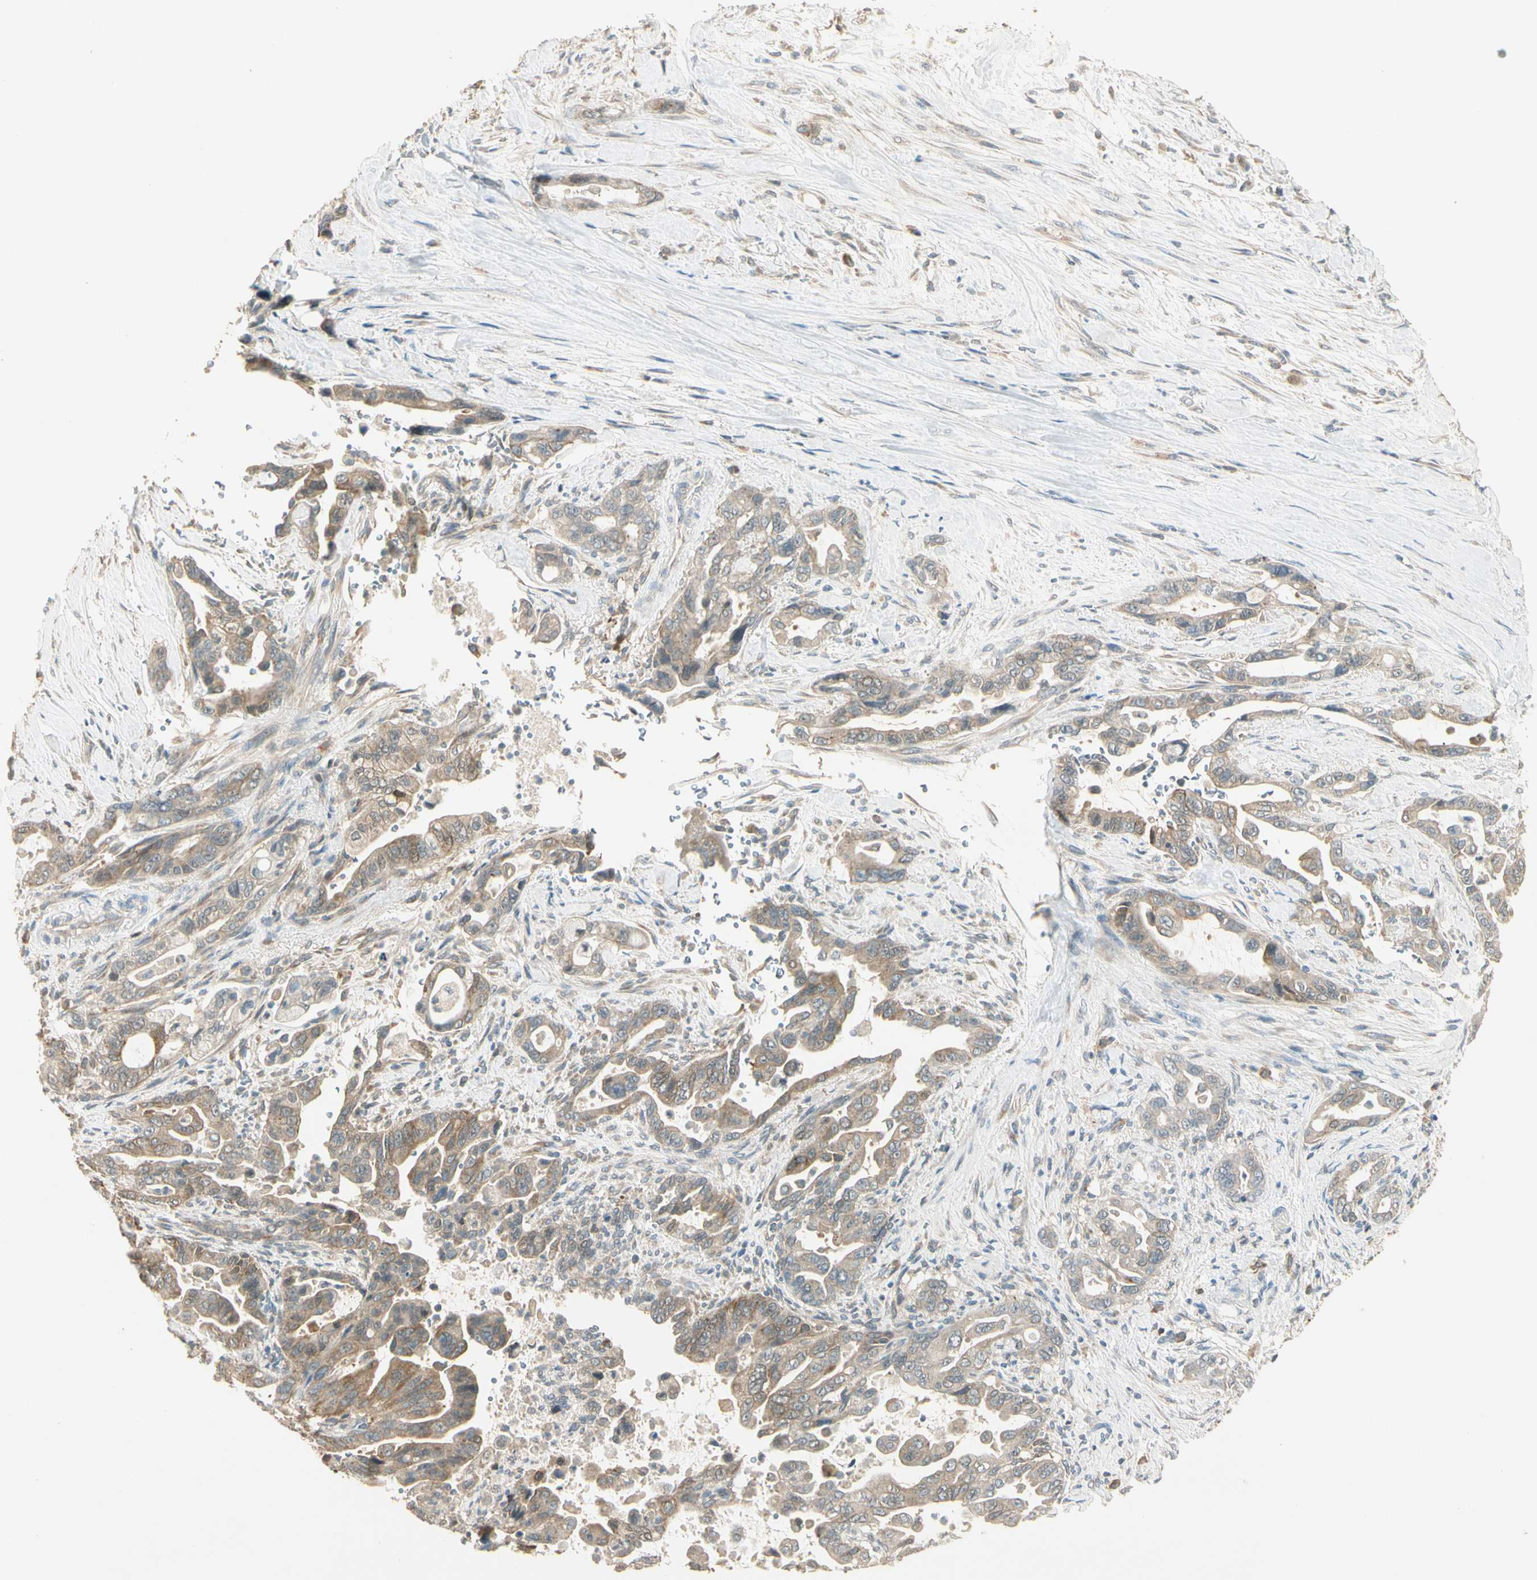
{"staining": {"intensity": "weak", "quantity": ">75%", "location": "cytoplasmic/membranous"}, "tissue": "pancreatic cancer", "cell_type": "Tumor cells", "image_type": "cancer", "snomed": [{"axis": "morphology", "description": "Adenocarcinoma, NOS"}, {"axis": "topography", "description": "Pancreas"}], "caption": "Weak cytoplasmic/membranous expression for a protein is identified in approximately >75% of tumor cells of pancreatic adenocarcinoma using immunohistochemistry.", "gene": "PLXNA1", "patient": {"sex": "male", "age": 70}}